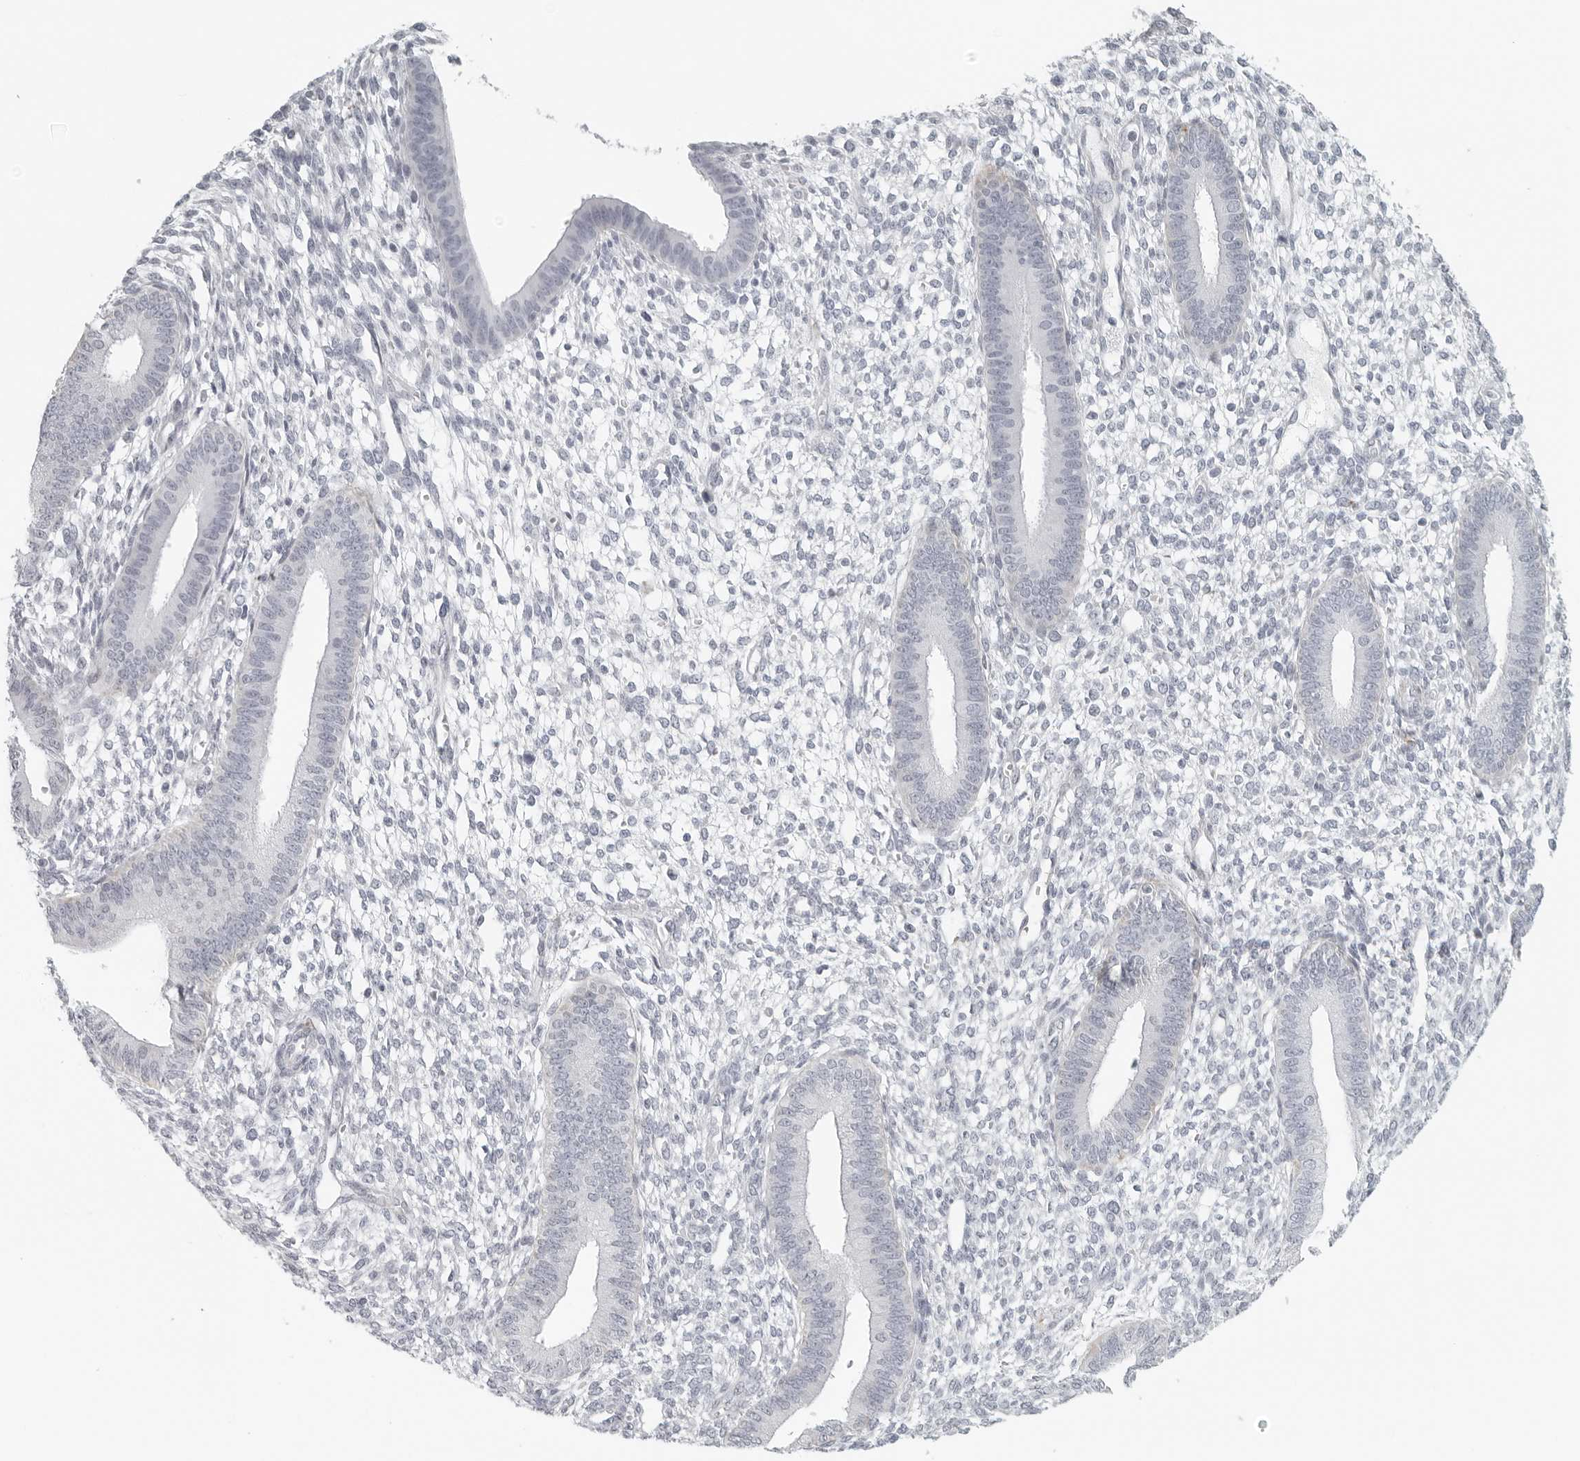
{"staining": {"intensity": "negative", "quantity": "none", "location": "none"}, "tissue": "endometrium", "cell_type": "Cells in endometrial stroma", "image_type": "normal", "snomed": [{"axis": "morphology", "description": "Normal tissue, NOS"}, {"axis": "topography", "description": "Endometrium"}], "caption": "There is no significant positivity in cells in endometrial stroma of endometrium. (Stains: DAB (3,3'-diaminobenzidine) immunohistochemistry with hematoxylin counter stain, Microscopy: brightfield microscopy at high magnification).", "gene": "RPS6KC1", "patient": {"sex": "female", "age": 46}}